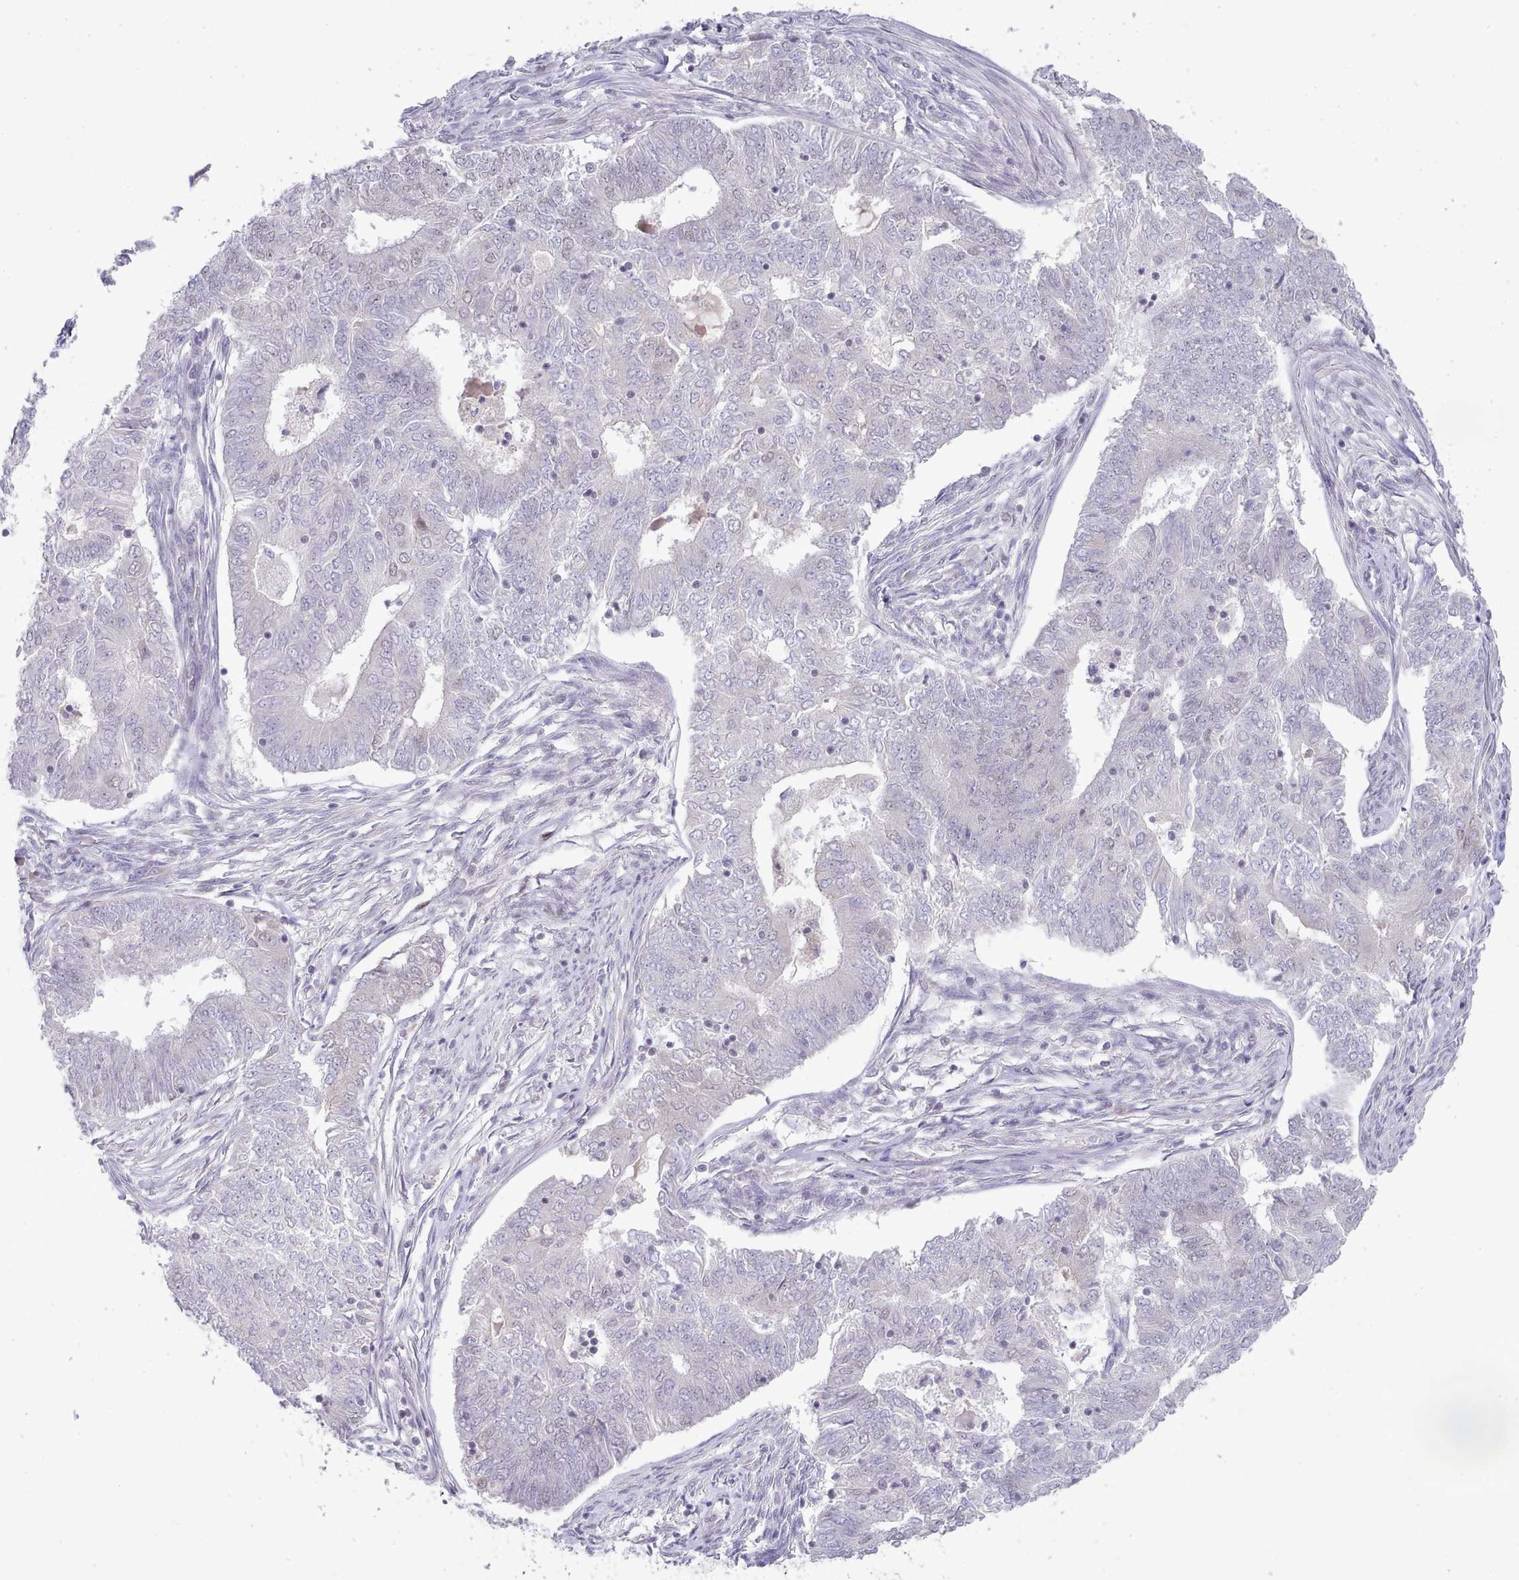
{"staining": {"intensity": "negative", "quantity": "none", "location": "none"}, "tissue": "endometrial cancer", "cell_type": "Tumor cells", "image_type": "cancer", "snomed": [{"axis": "morphology", "description": "Adenocarcinoma, NOS"}, {"axis": "topography", "description": "Endometrium"}], "caption": "DAB immunohistochemical staining of human endometrial adenocarcinoma exhibits no significant positivity in tumor cells. (Stains: DAB immunohistochemistry (IHC) with hematoxylin counter stain, Microscopy: brightfield microscopy at high magnification).", "gene": "RFX1", "patient": {"sex": "female", "age": 62}}